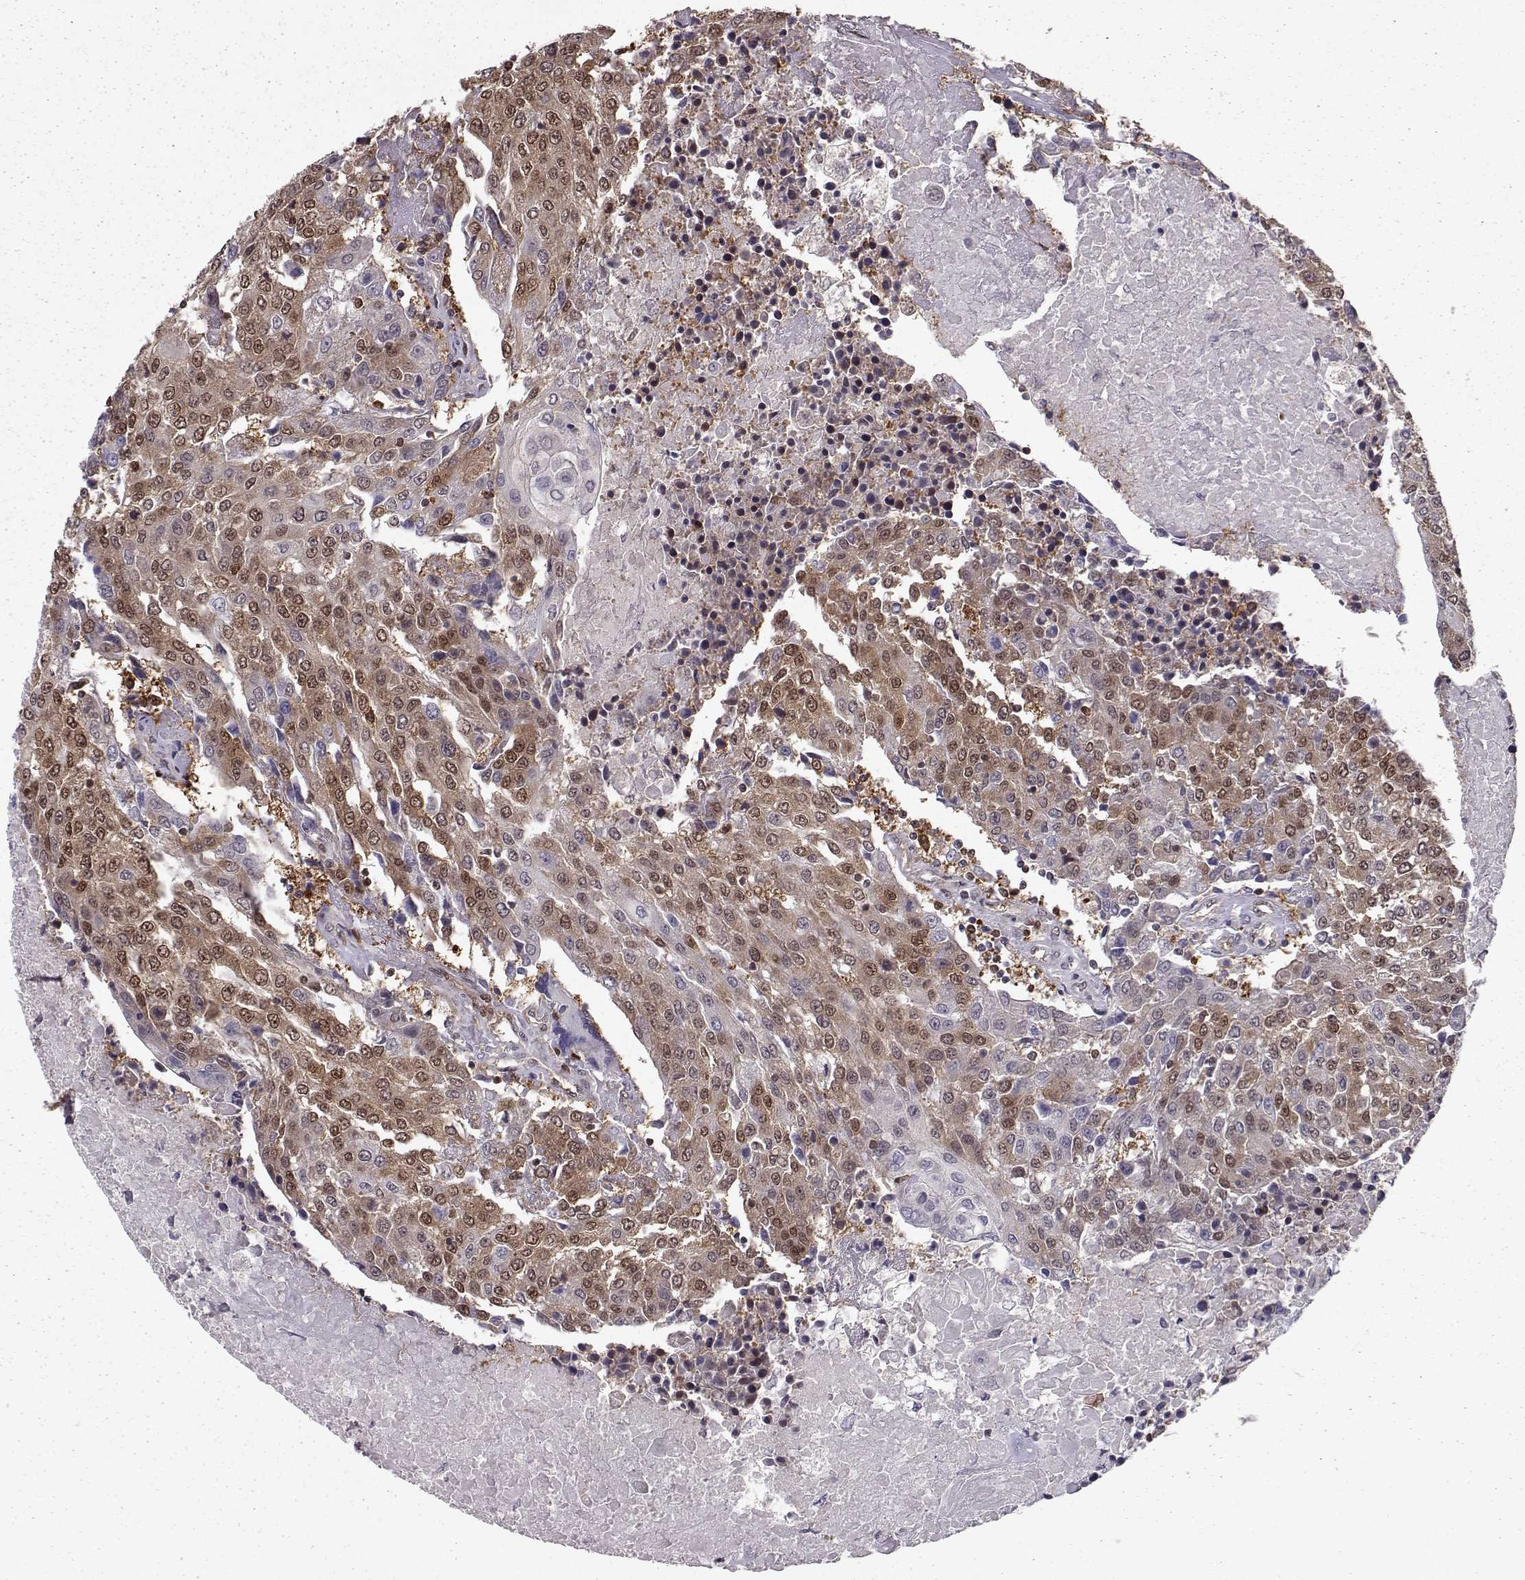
{"staining": {"intensity": "moderate", "quantity": ">75%", "location": "cytoplasmic/membranous,nuclear"}, "tissue": "urothelial cancer", "cell_type": "Tumor cells", "image_type": "cancer", "snomed": [{"axis": "morphology", "description": "Urothelial carcinoma, High grade"}, {"axis": "topography", "description": "Urinary bladder"}], "caption": "Moderate cytoplasmic/membranous and nuclear positivity for a protein is seen in approximately >75% of tumor cells of urothelial cancer using IHC.", "gene": "RANBP1", "patient": {"sex": "female", "age": 85}}